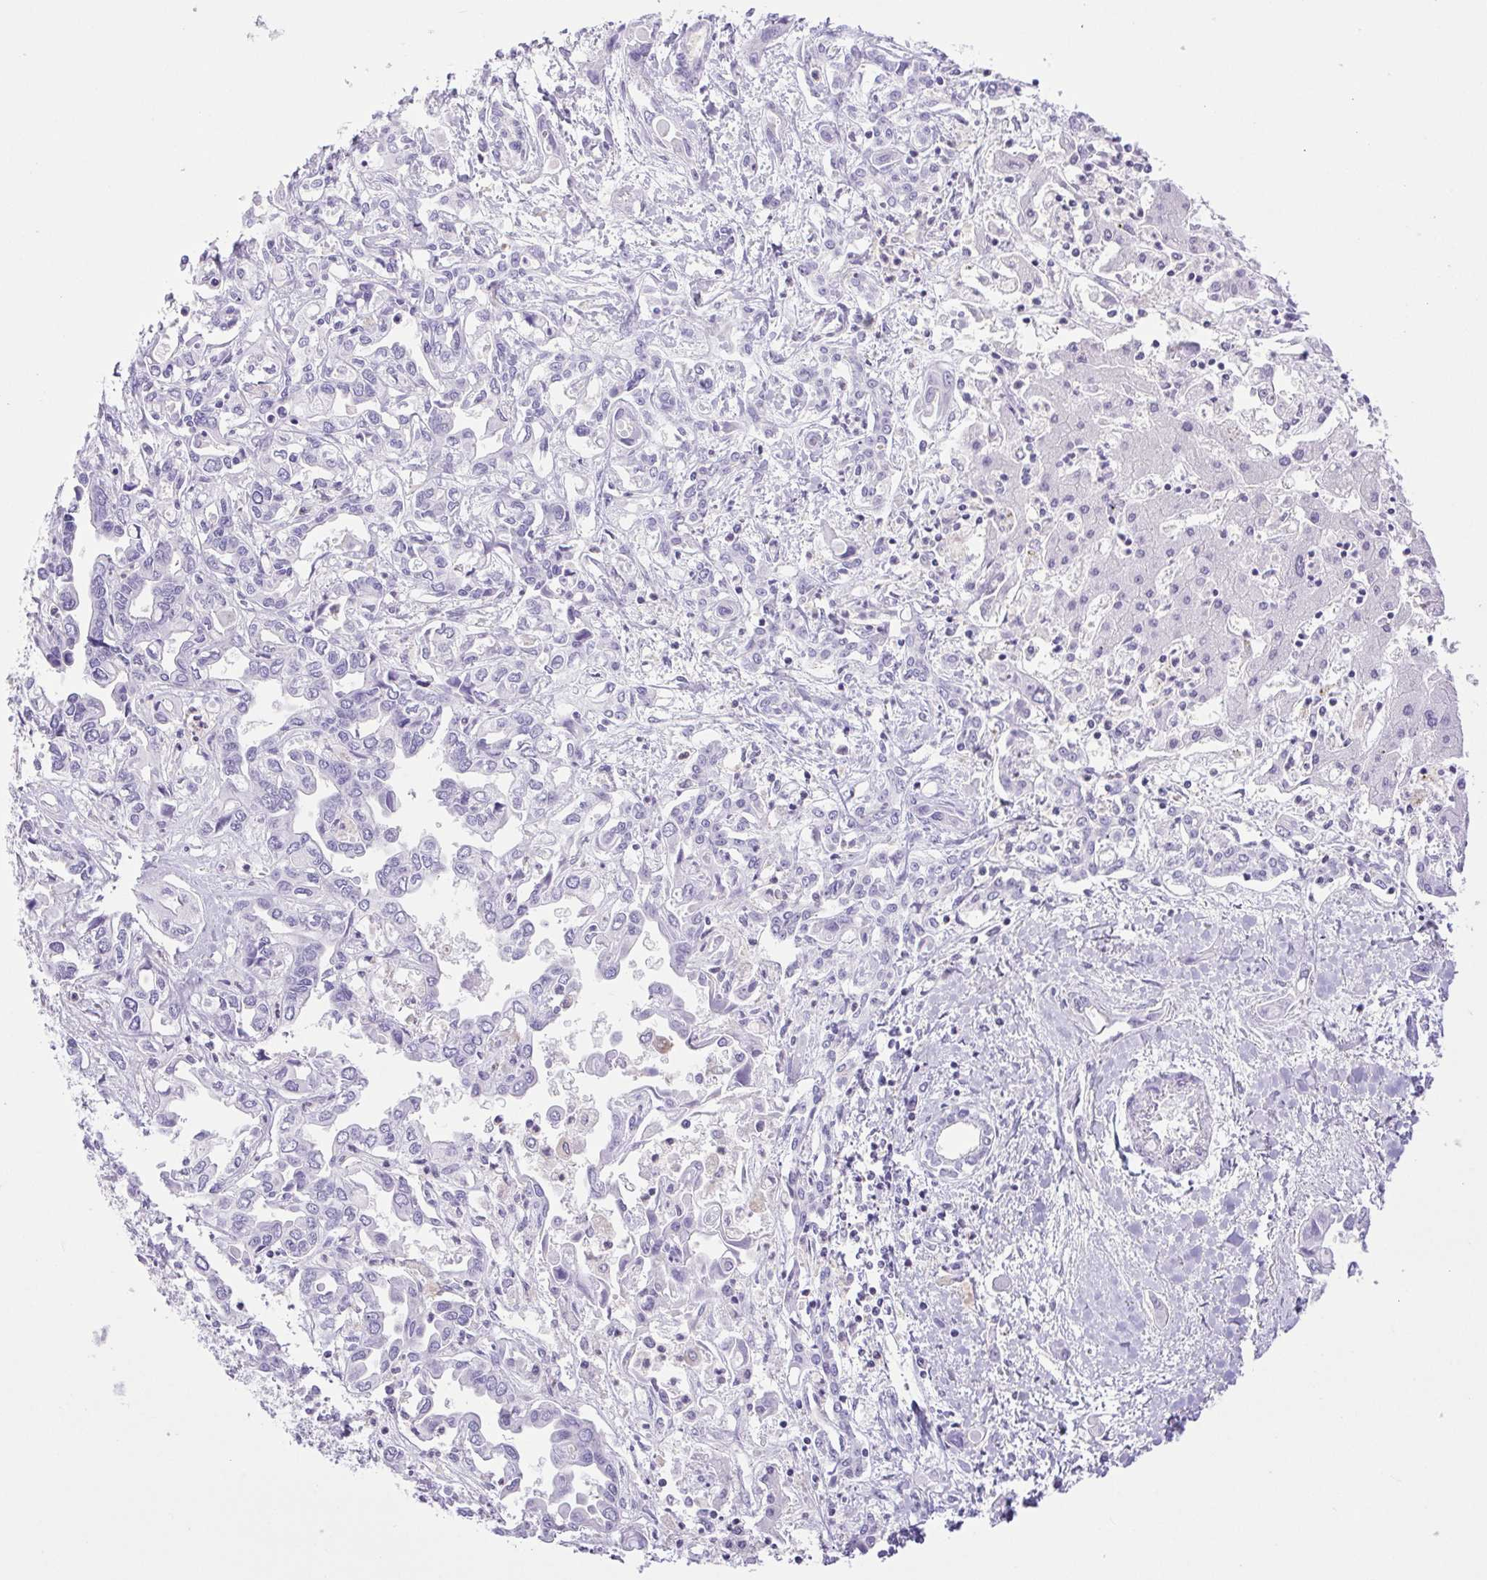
{"staining": {"intensity": "negative", "quantity": "none", "location": "none"}, "tissue": "liver cancer", "cell_type": "Tumor cells", "image_type": "cancer", "snomed": [{"axis": "morphology", "description": "Cholangiocarcinoma"}, {"axis": "topography", "description": "Liver"}], "caption": "Immunohistochemistry (IHC) of human liver cholangiocarcinoma reveals no expression in tumor cells.", "gene": "SYNPR", "patient": {"sex": "female", "age": 64}}